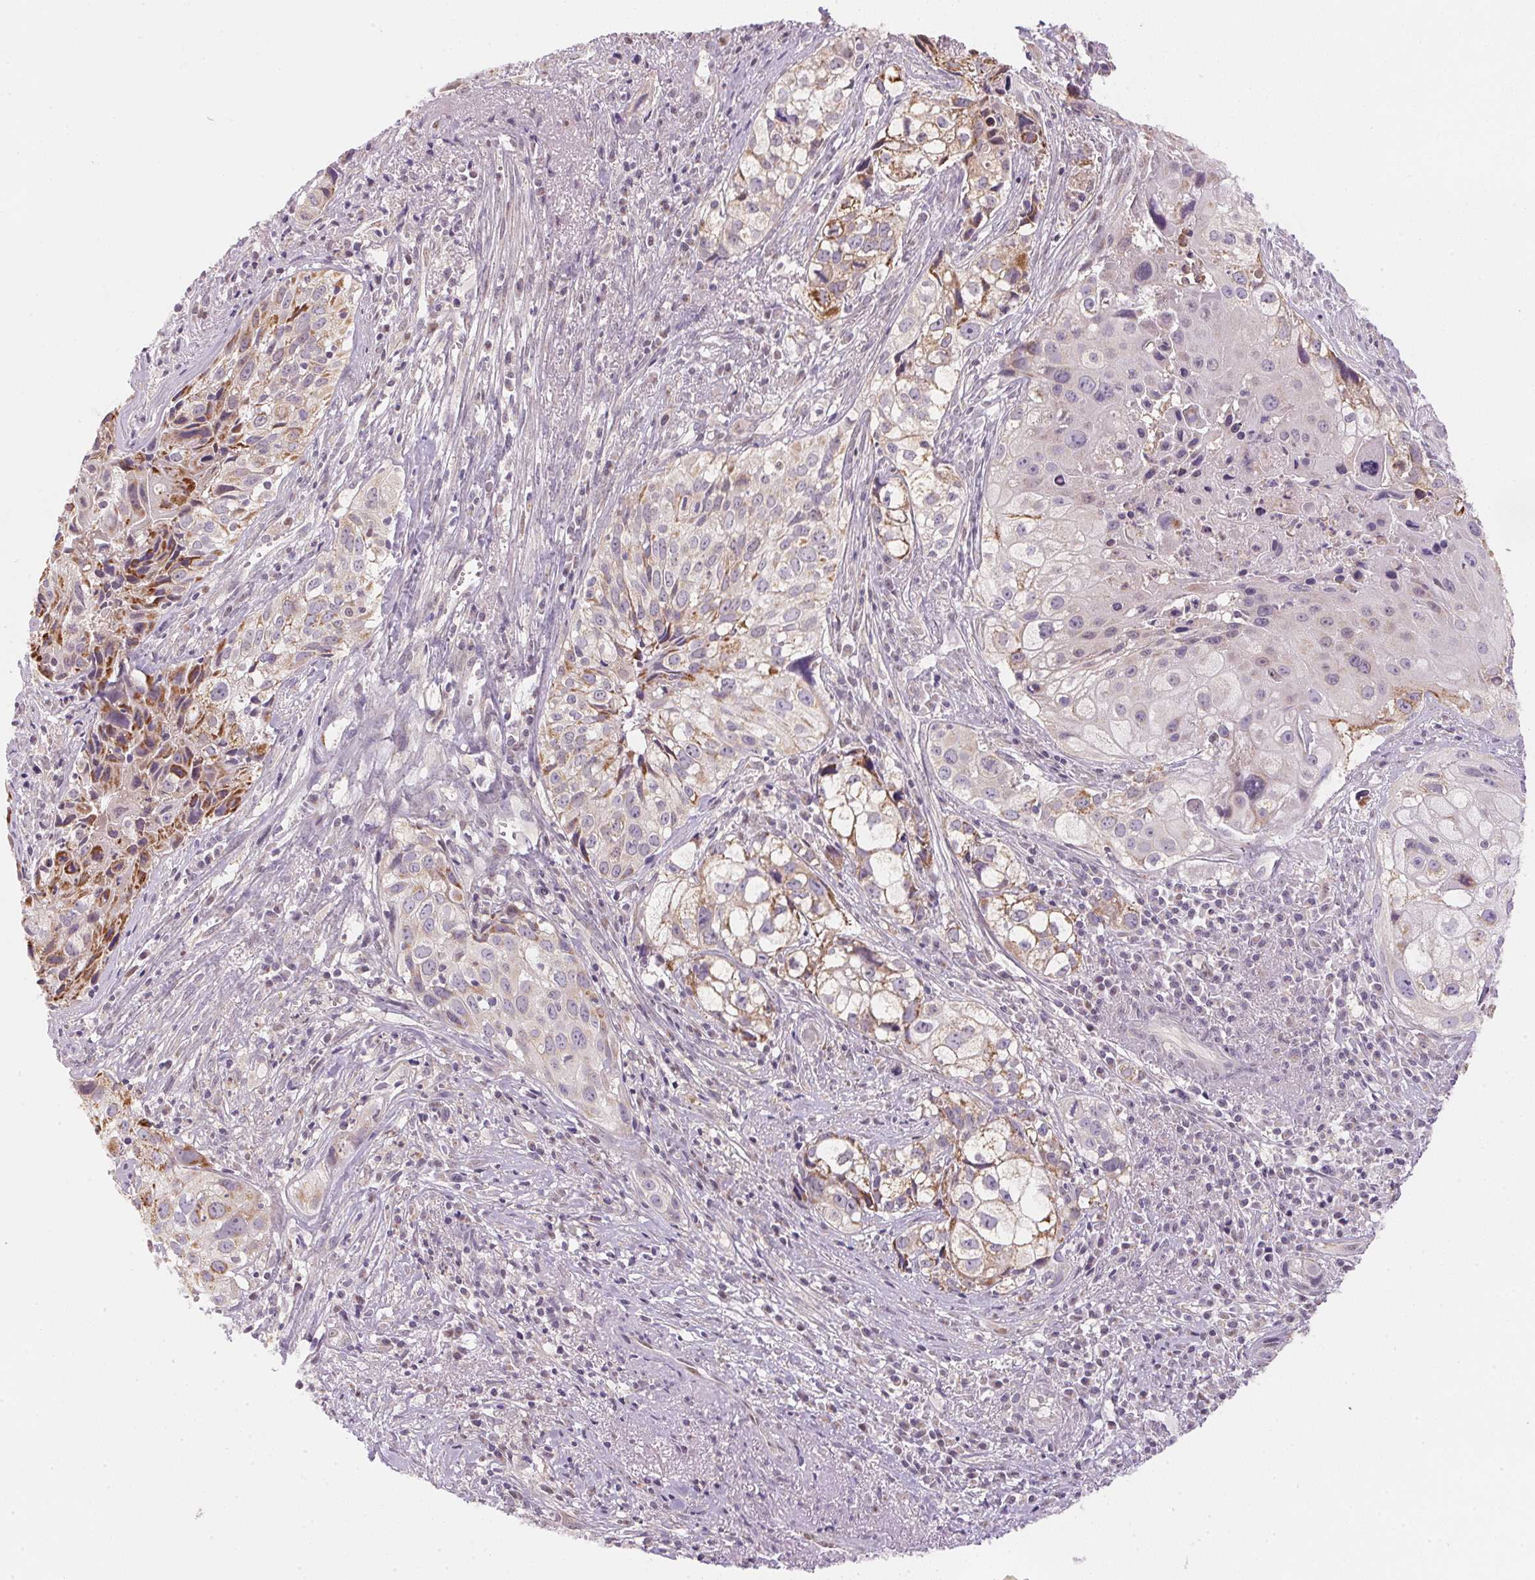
{"staining": {"intensity": "moderate", "quantity": "<25%", "location": "cytoplasmic/membranous"}, "tissue": "cervical cancer", "cell_type": "Tumor cells", "image_type": "cancer", "snomed": [{"axis": "morphology", "description": "Squamous cell carcinoma, NOS"}, {"axis": "topography", "description": "Cervix"}], "caption": "Cervical squamous cell carcinoma stained with IHC exhibits moderate cytoplasmic/membranous staining in approximately <25% of tumor cells. The protein is stained brown, and the nuclei are stained in blue (DAB (3,3'-diaminobenzidine) IHC with brightfield microscopy, high magnification).", "gene": "SC5D", "patient": {"sex": "female", "age": 53}}